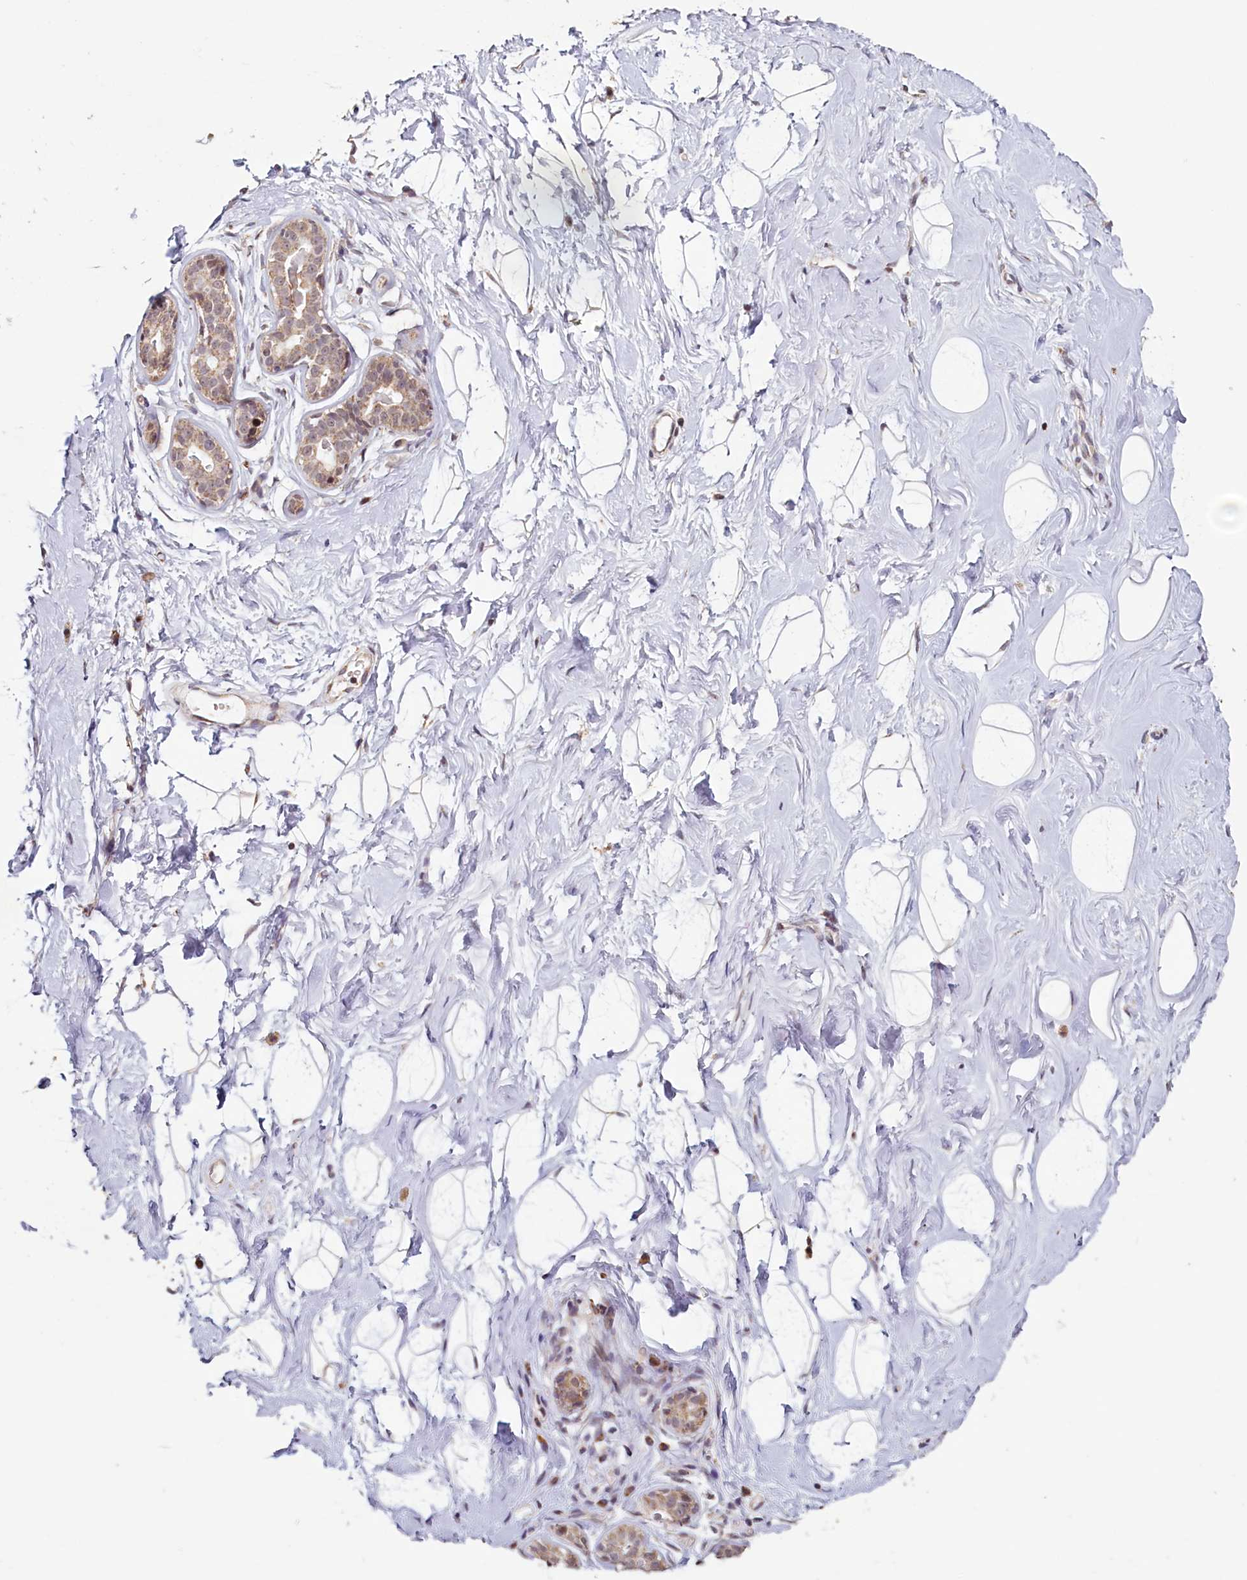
{"staining": {"intensity": "negative", "quantity": "none", "location": "none"}, "tissue": "breast", "cell_type": "Adipocytes", "image_type": "normal", "snomed": [{"axis": "morphology", "description": "Normal tissue, NOS"}, {"axis": "morphology", "description": "Adenoma, NOS"}, {"axis": "topography", "description": "Breast"}], "caption": "Immunohistochemistry image of normal breast: breast stained with DAB displays no significant protein staining in adipocytes.", "gene": "PDE6D", "patient": {"sex": "female", "age": 23}}